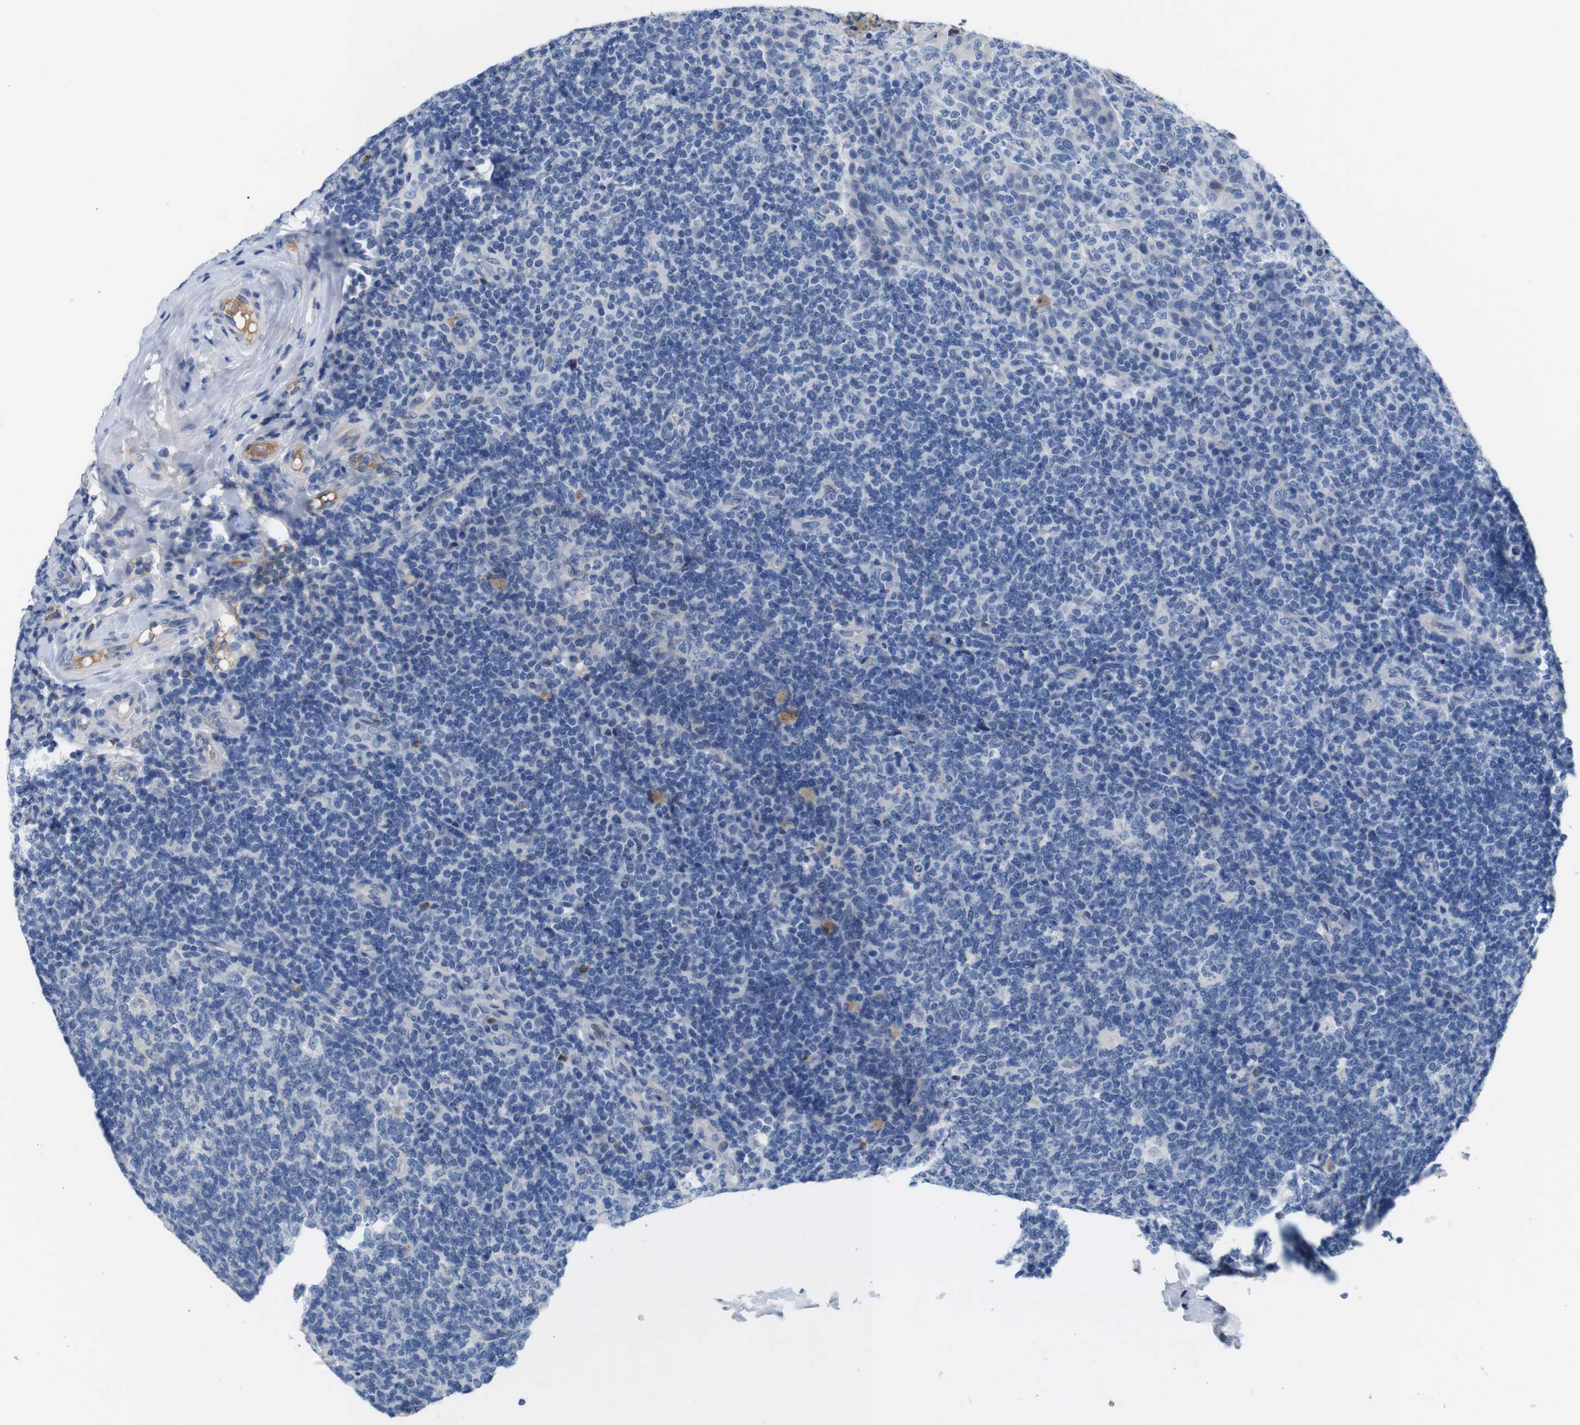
{"staining": {"intensity": "negative", "quantity": "none", "location": "none"}, "tissue": "tonsil", "cell_type": "Germinal center cells", "image_type": "normal", "snomed": [{"axis": "morphology", "description": "Normal tissue, NOS"}, {"axis": "topography", "description": "Tonsil"}], "caption": "The immunohistochemistry (IHC) photomicrograph has no significant expression in germinal center cells of tonsil.", "gene": "C1RL", "patient": {"sex": "male", "age": 17}}